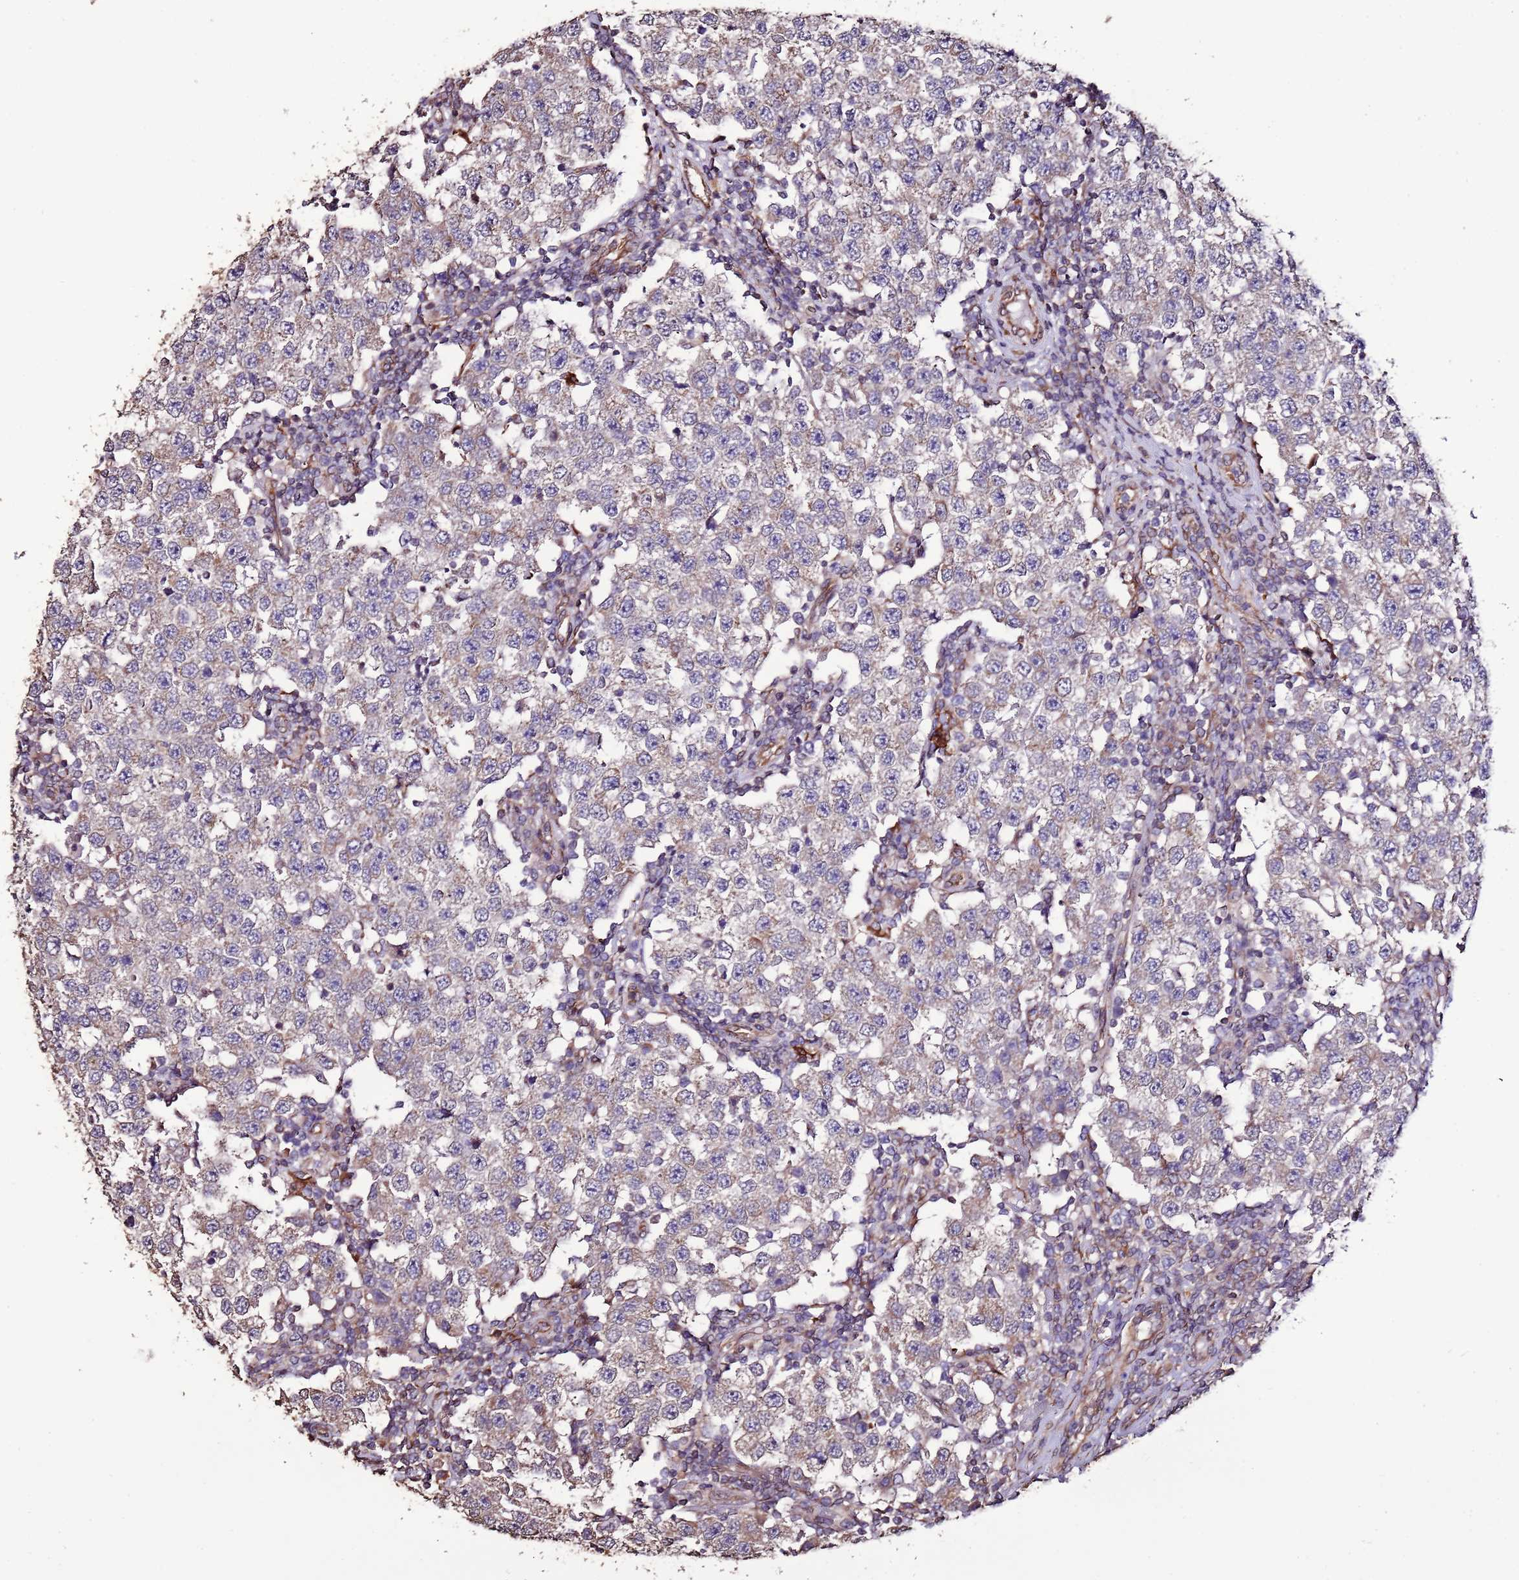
{"staining": {"intensity": "weak", "quantity": "<25%", "location": "cytoplasmic/membranous"}, "tissue": "testis cancer", "cell_type": "Tumor cells", "image_type": "cancer", "snomed": [{"axis": "morphology", "description": "Seminoma, NOS"}, {"axis": "topography", "description": "Testis"}], "caption": "Tumor cells are negative for brown protein staining in testis seminoma.", "gene": "SLC41A3", "patient": {"sex": "male", "age": 34}}